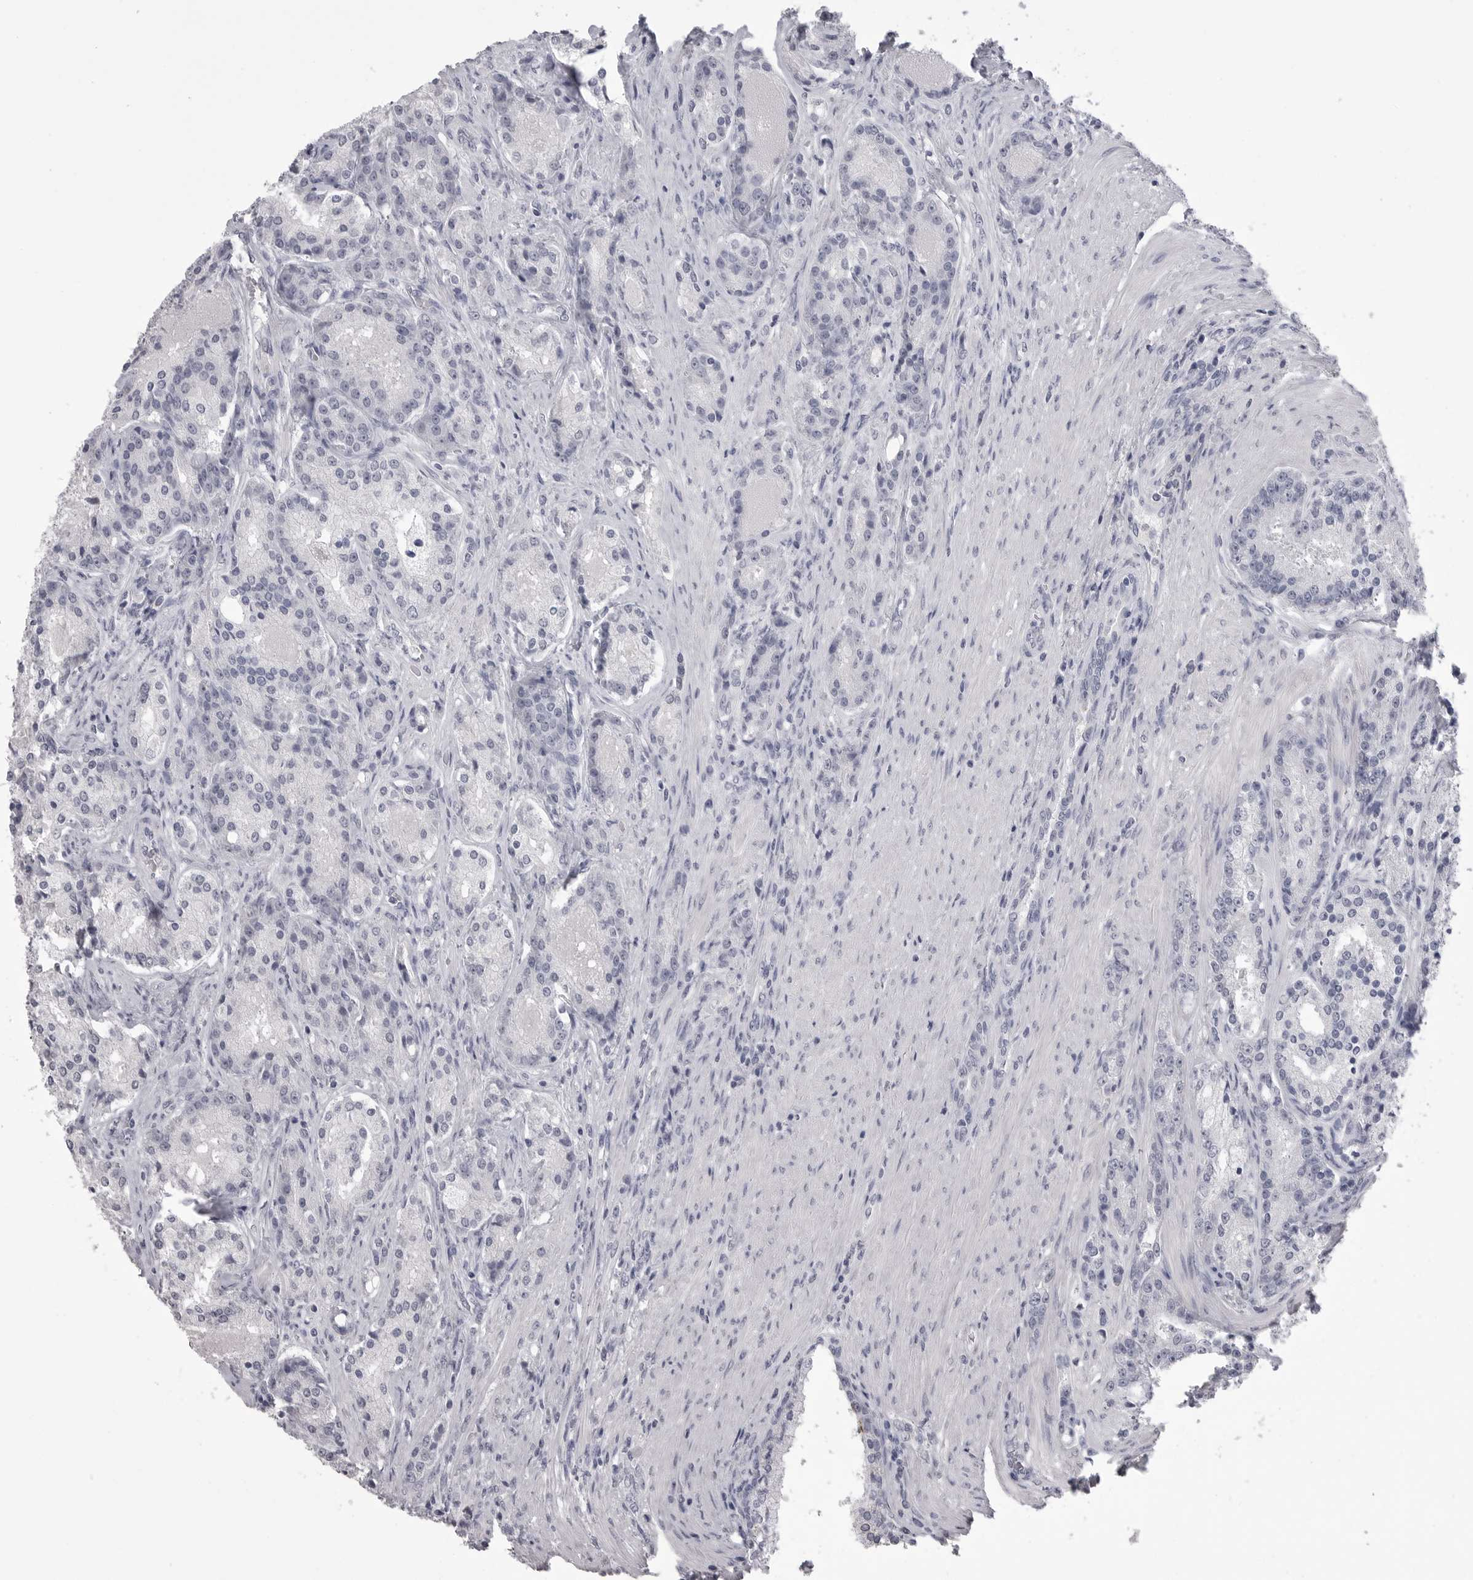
{"staining": {"intensity": "negative", "quantity": "none", "location": "none"}, "tissue": "prostate cancer", "cell_type": "Tumor cells", "image_type": "cancer", "snomed": [{"axis": "morphology", "description": "Adenocarcinoma, High grade"}, {"axis": "topography", "description": "Prostate"}], "caption": "DAB immunohistochemical staining of human high-grade adenocarcinoma (prostate) exhibits no significant positivity in tumor cells.", "gene": "SERPING1", "patient": {"sex": "male", "age": 60}}